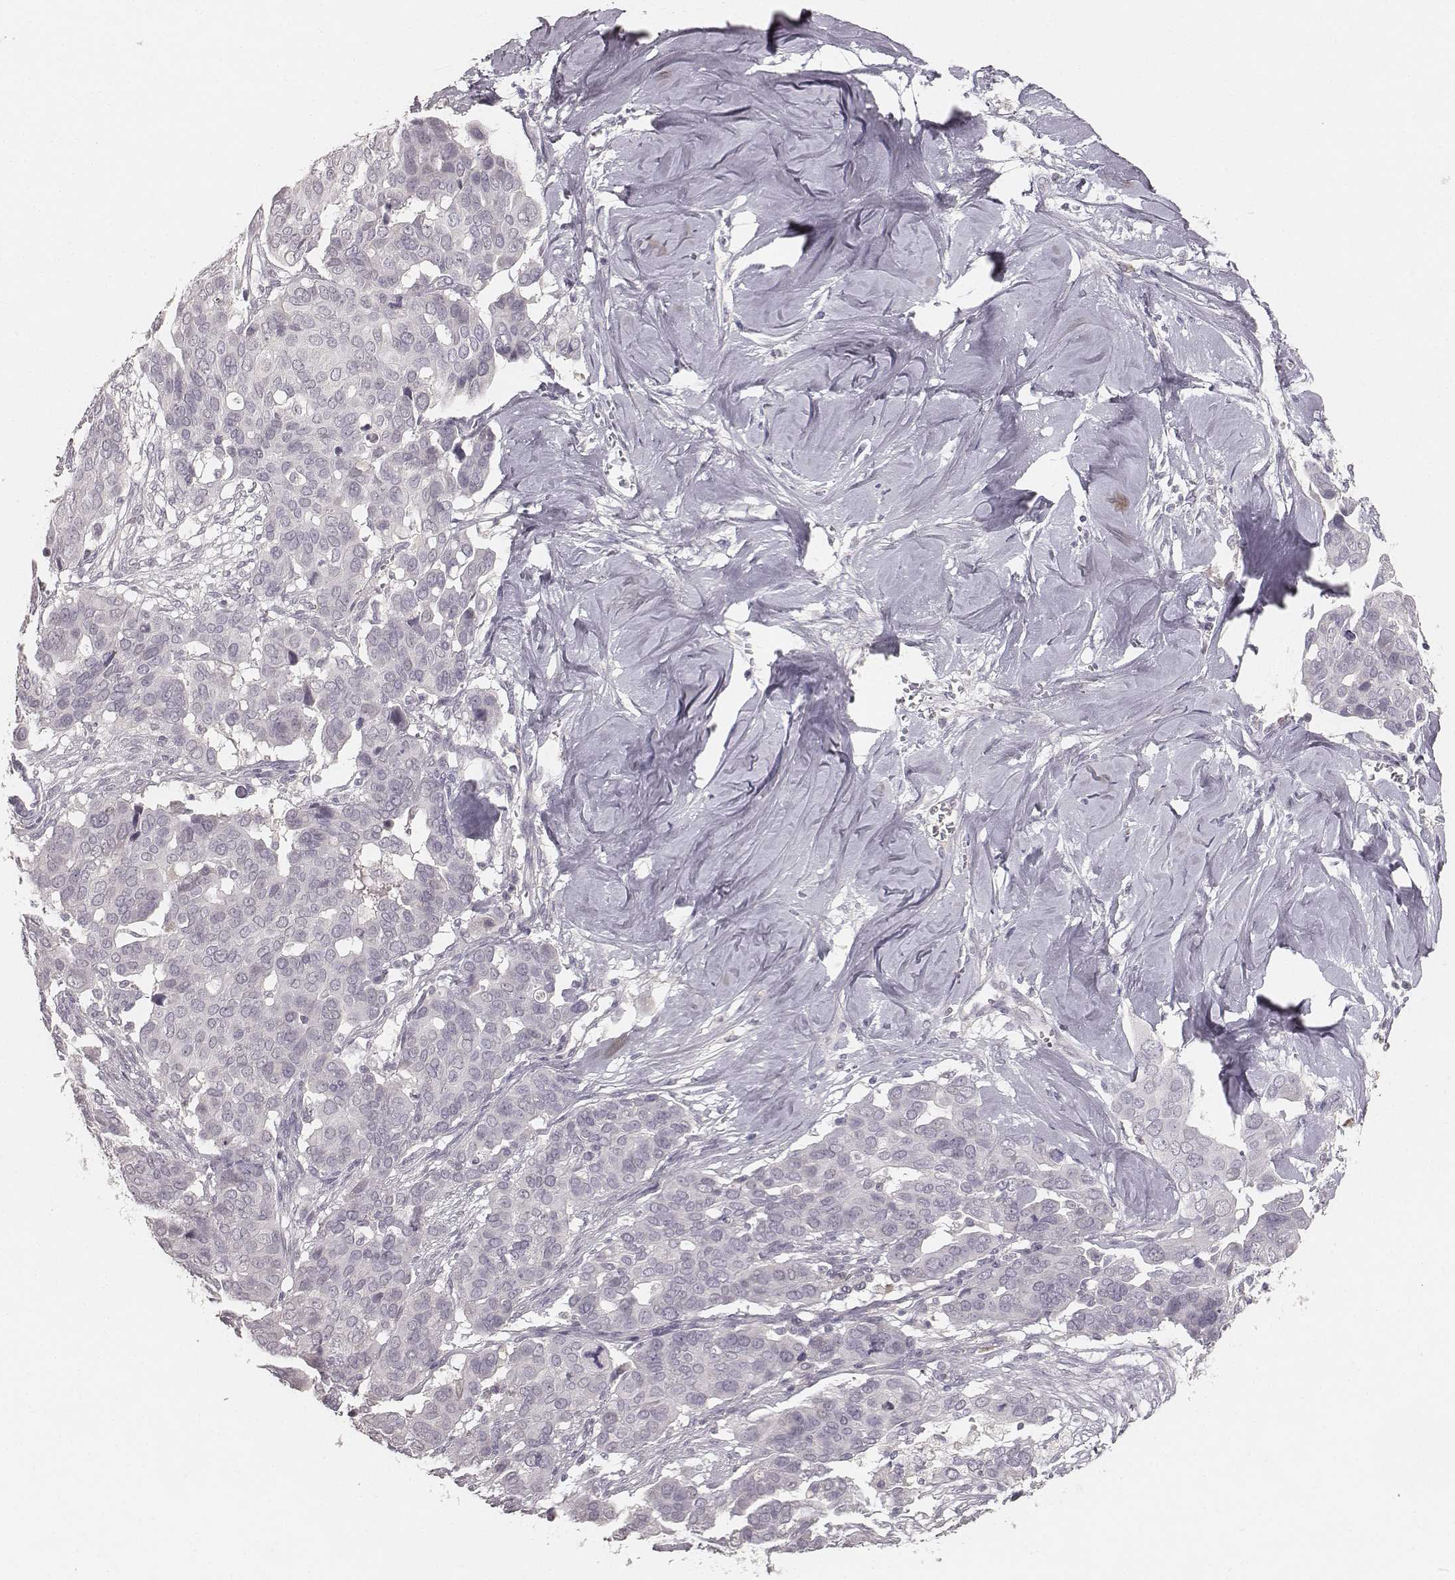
{"staining": {"intensity": "negative", "quantity": "none", "location": "none"}, "tissue": "ovarian cancer", "cell_type": "Tumor cells", "image_type": "cancer", "snomed": [{"axis": "morphology", "description": "Carcinoma, endometroid"}, {"axis": "topography", "description": "Ovary"}], "caption": "Immunohistochemistry (IHC) image of neoplastic tissue: human ovarian cancer (endometroid carcinoma) stained with DAB (3,3'-diaminobenzidine) displays no significant protein expression in tumor cells.", "gene": "LY6K", "patient": {"sex": "female", "age": 78}}